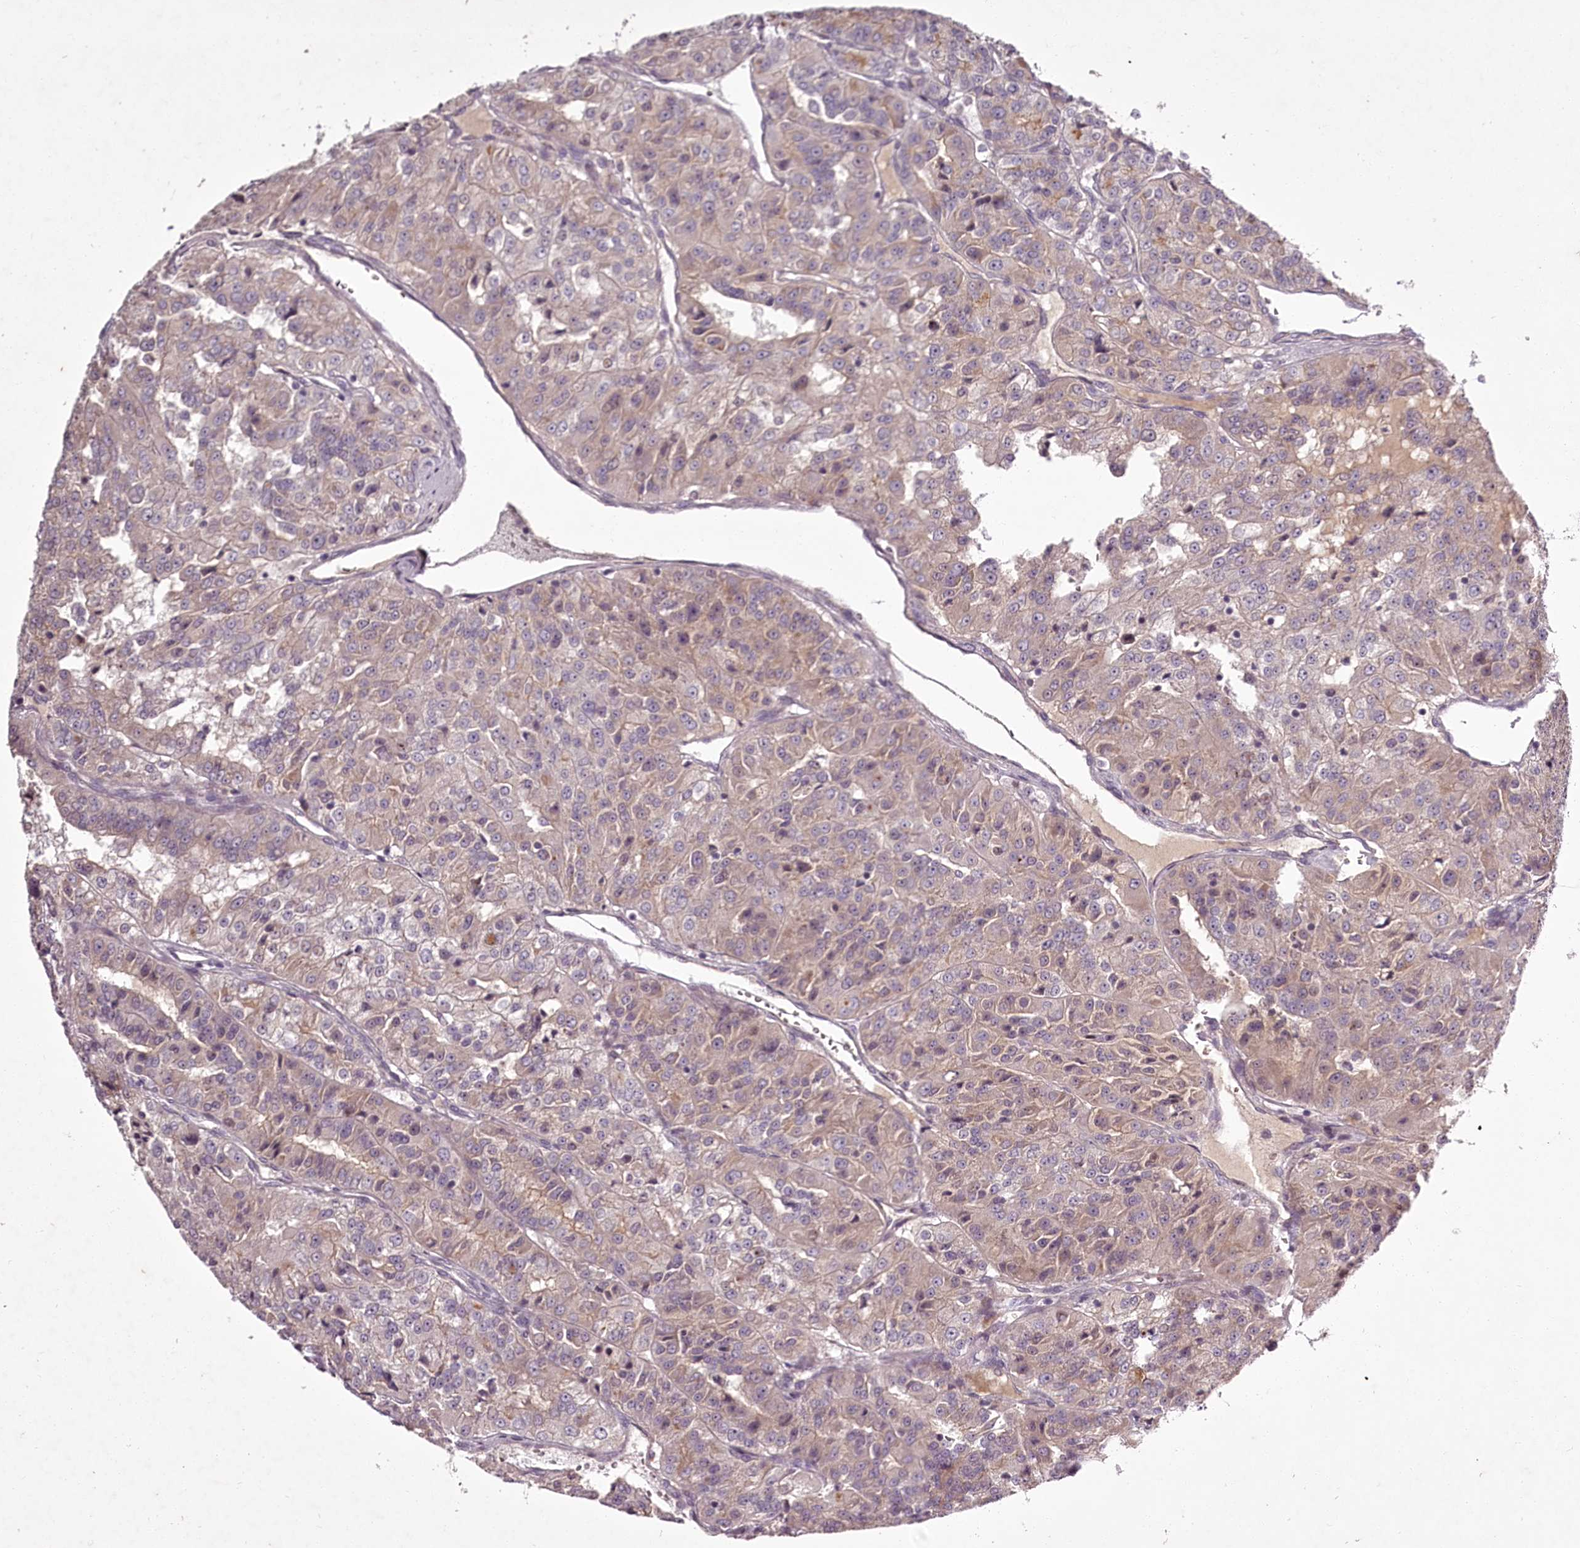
{"staining": {"intensity": "weak", "quantity": "<25%", "location": "cytoplasmic/membranous"}, "tissue": "renal cancer", "cell_type": "Tumor cells", "image_type": "cancer", "snomed": [{"axis": "morphology", "description": "Adenocarcinoma, NOS"}, {"axis": "topography", "description": "Kidney"}], "caption": "The photomicrograph exhibits no staining of tumor cells in adenocarcinoma (renal). The staining is performed using DAB brown chromogen with nuclei counter-stained in using hematoxylin.", "gene": "RBMXL2", "patient": {"sex": "female", "age": 63}}